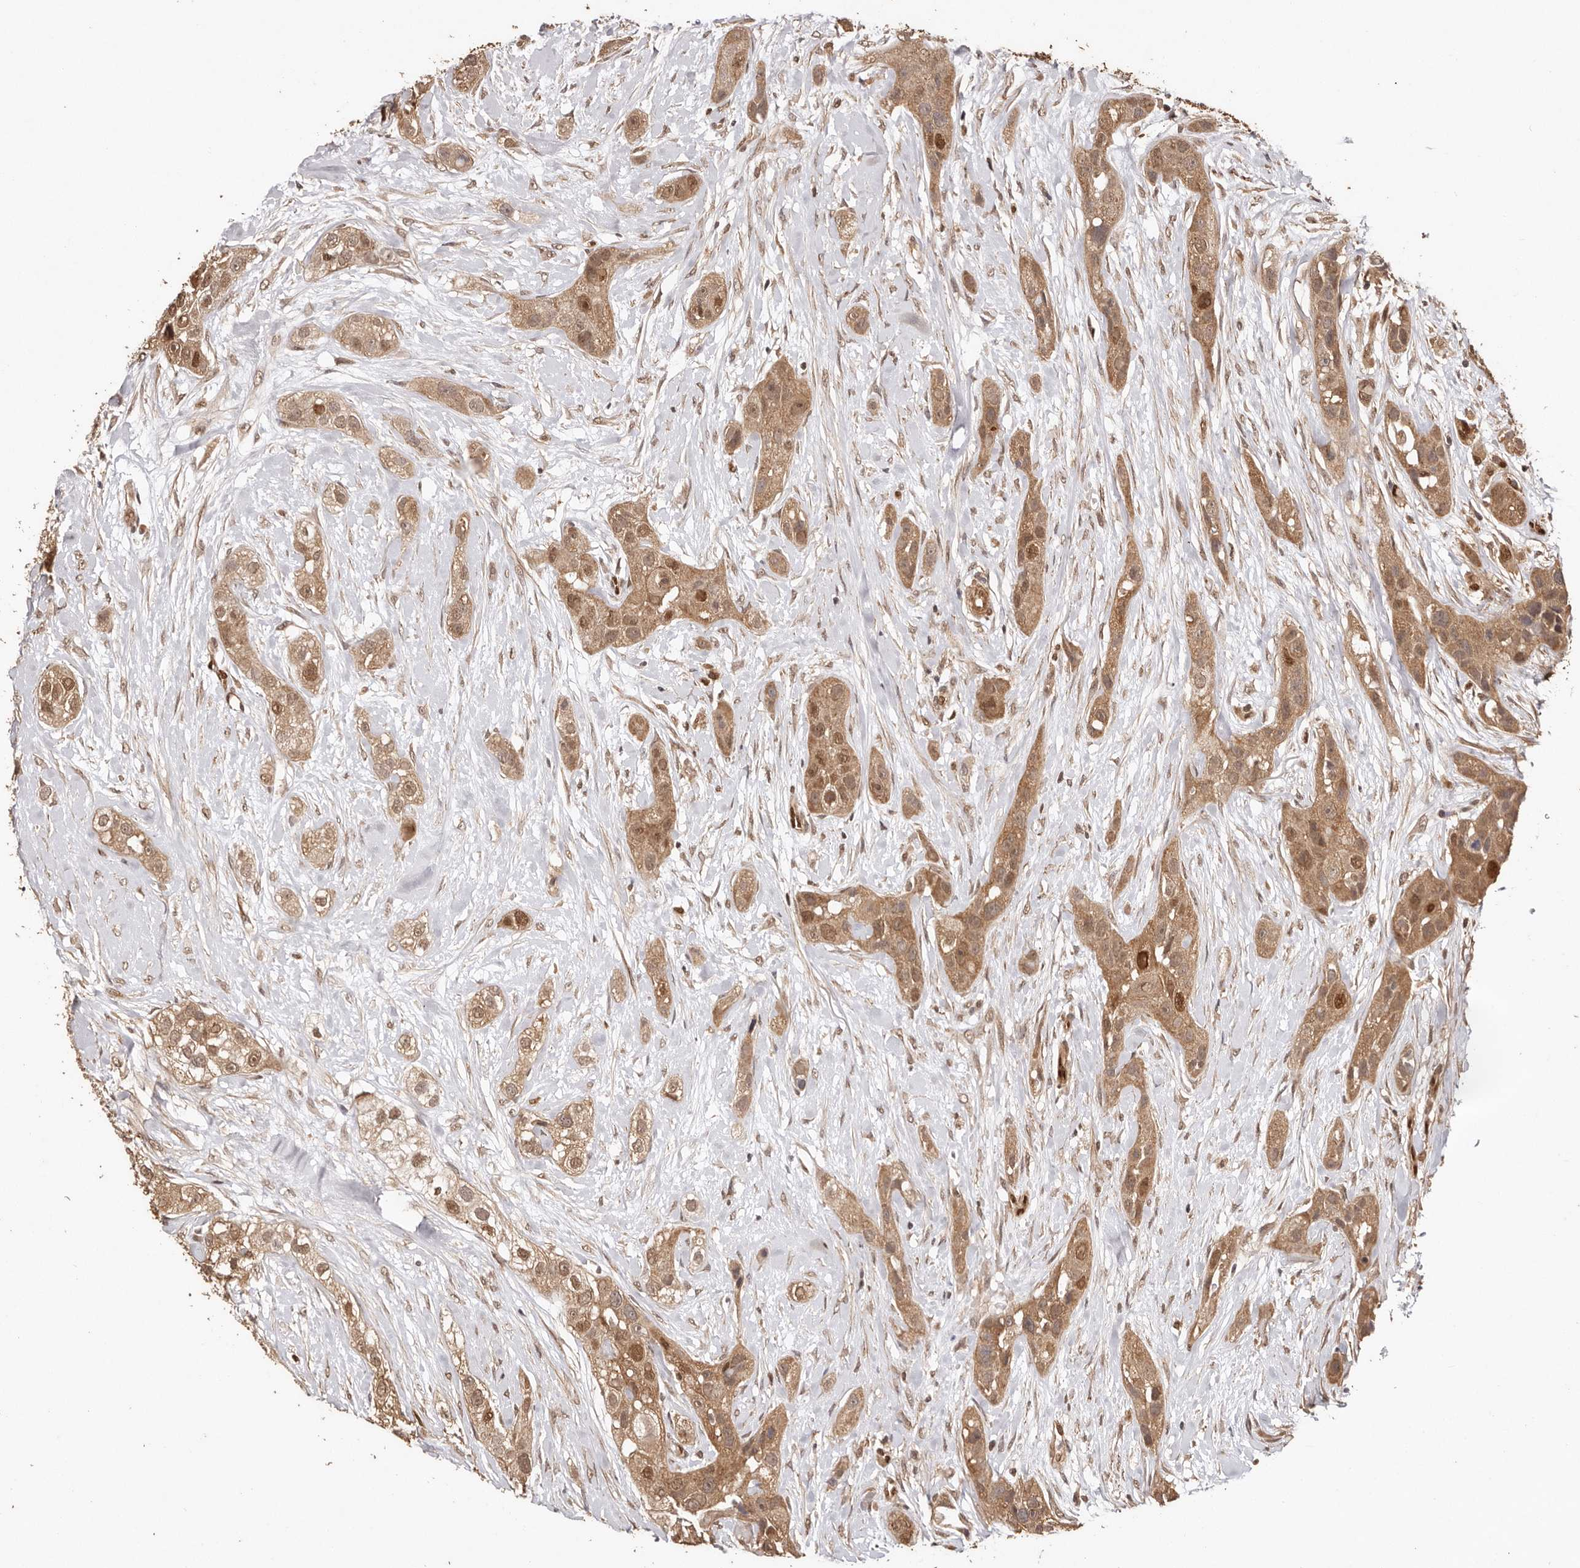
{"staining": {"intensity": "moderate", "quantity": ">75%", "location": "cytoplasmic/membranous,nuclear"}, "tissue": "head and neck cancer", "cell_type": "Tumor cells", "image_type": "cancer", "snomed": [{"axis": "morphology", "description": "Normal tissue, NOS"}, {"axis": "morphology", "description": "Squamous cell carcinoma, NOS"}, {"axis": "topography", "description": "Skeletal muscle"}, {"axis": "topography", "description": "Head-Neck"}], "caption": "Immunohistochemistry (DAB (3,3'-diaminobenzidine)) staining of head and neck cancer (squamous cell carcinoma) shows moderate cytoplasmic/membranous and nuclear protein positivity in approximately >75% of tumor cells.", "gene": "UBR2", "patient": {"sex": "male", "age": 51}}